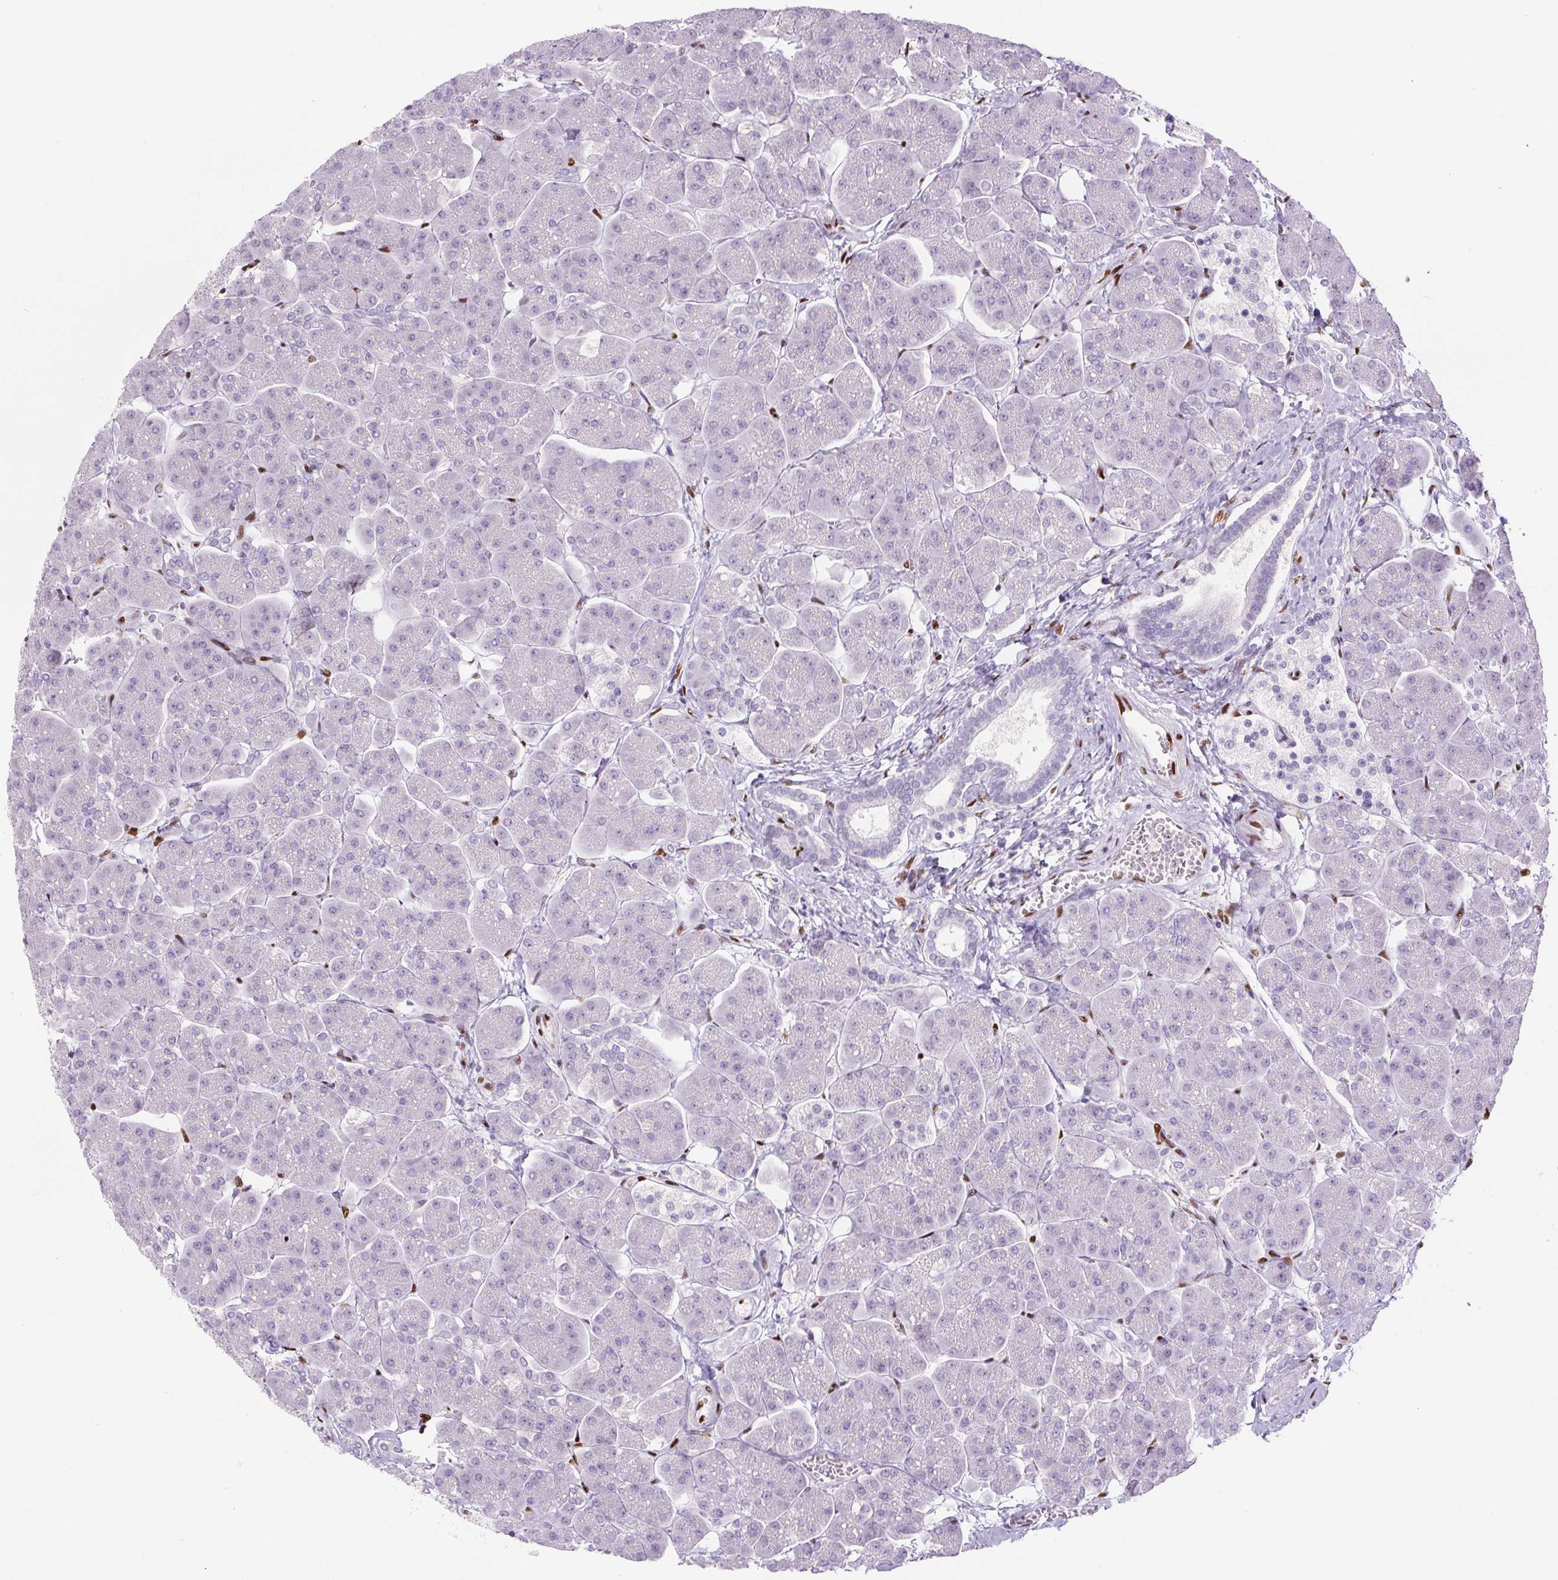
{"staining": {"intensity": "negative", "quantity": "none", "location": "none"}, "tissue": "pancreas", "cell_type": "Exocrine glandular cells", "image_type": "normal", "snomed": [{"axis": "morphology", "description": "Normal tissue, NOS"}, {"axis": "topography", "description": "Pancreas"}, {"axis": "topography", "description": "Peripheral nerve tissue"}], "caption": "Immunohistochemistry photomicrograph of normal pancreas: human pancreas stained with DAB reveals no significant protein expression in exocrine glandular cells.", "gene": "ZEB1", "patient": {"sex": "male", "age": 54}}